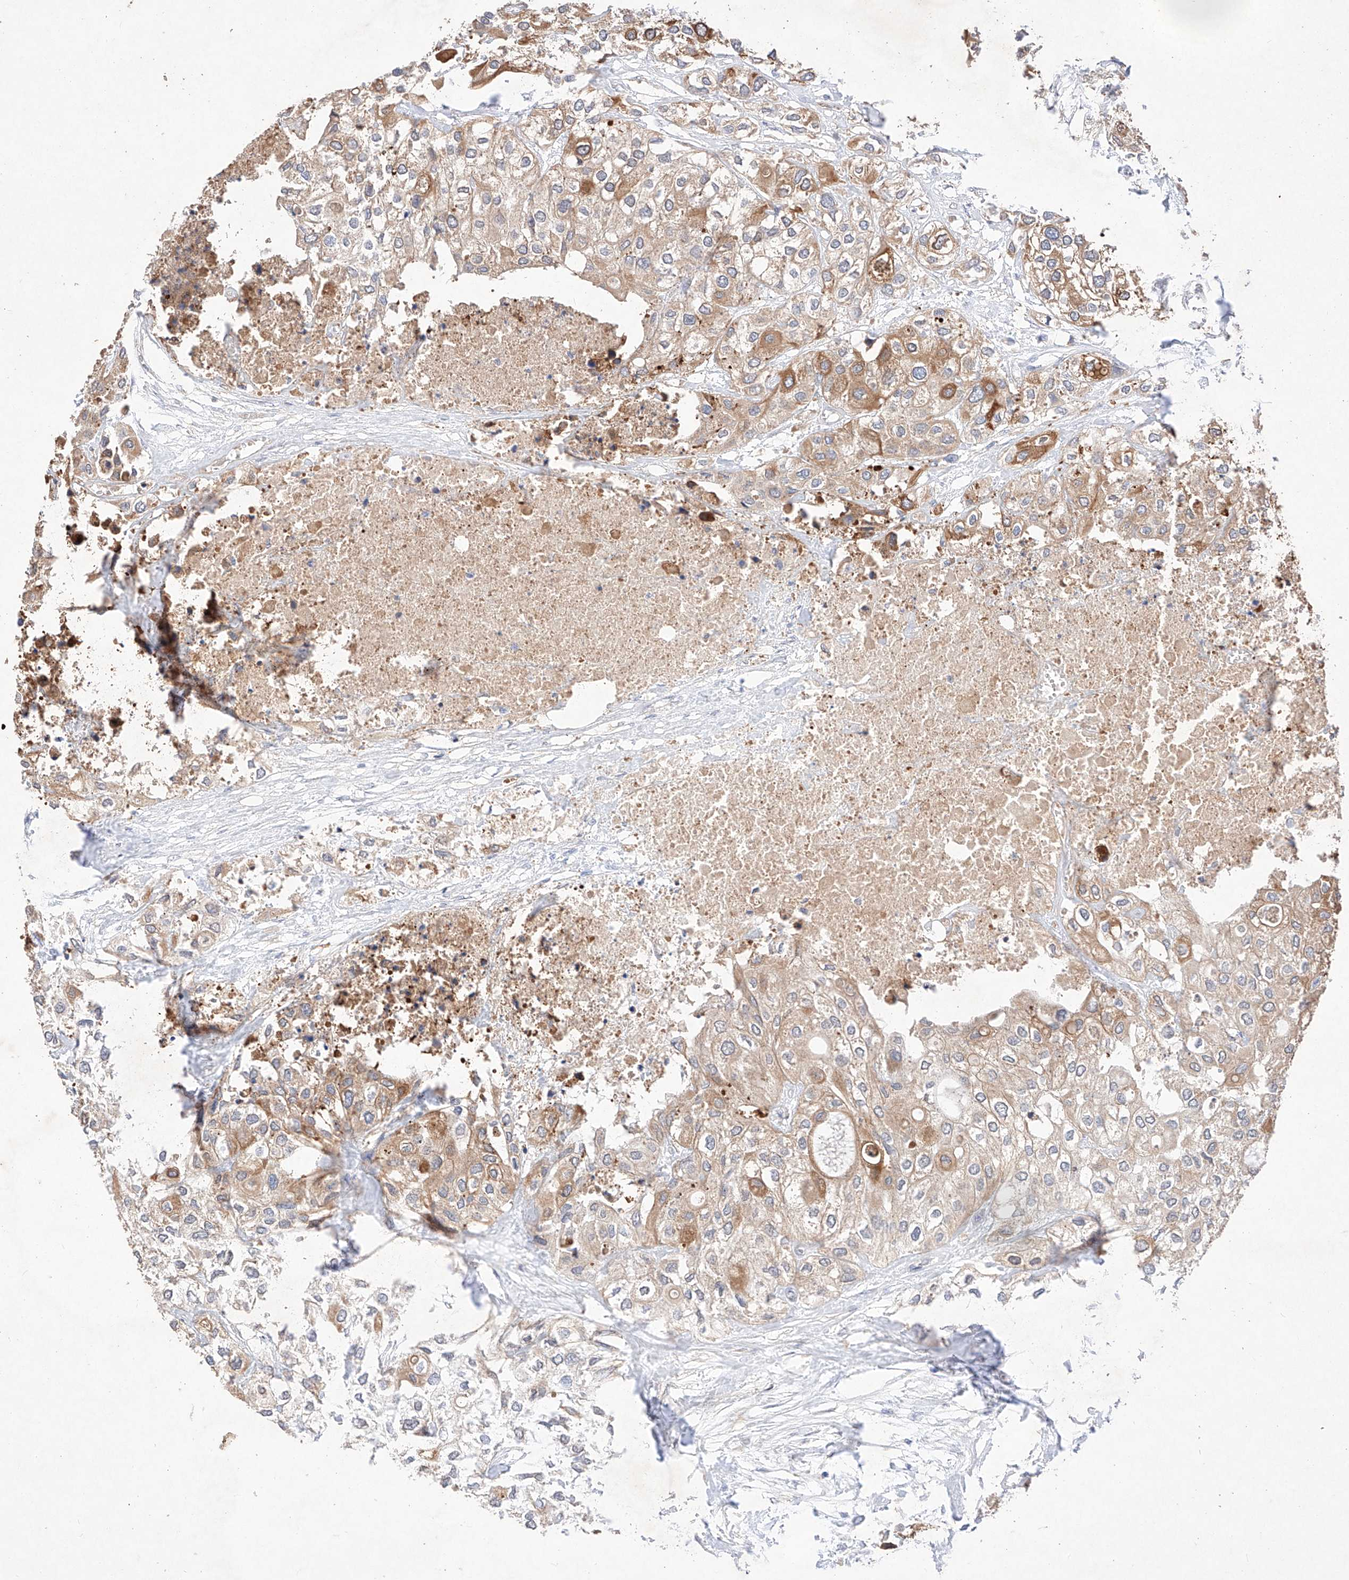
{"staining": {"intensity": "moderate", "quantity": ">75%", "location": "cytoplasmic/membranous"}, "tissue": "urothelial cancer", "cell_type": "Tumor cells", "image_type": "cancer", "snomed": [{"axis": "morphology", "description": "Urothelial carcinoma, High grade"}, {"axis": "topography", "description": "Urinary bladder"}], "caption": "Immunohistochemistry (IHC) (DAB (3,3'-diaminobenzidine)) staining of human urothelial carcinoma (high-grade) exhibits moderate cytoplasmic/membranous protein staining in about >75% of tumor cells. (Brightfield microscopy of DAB IHC at high magnification).", "gene": "C6orf62", "patient": {"sex": "male", "age": 64}}